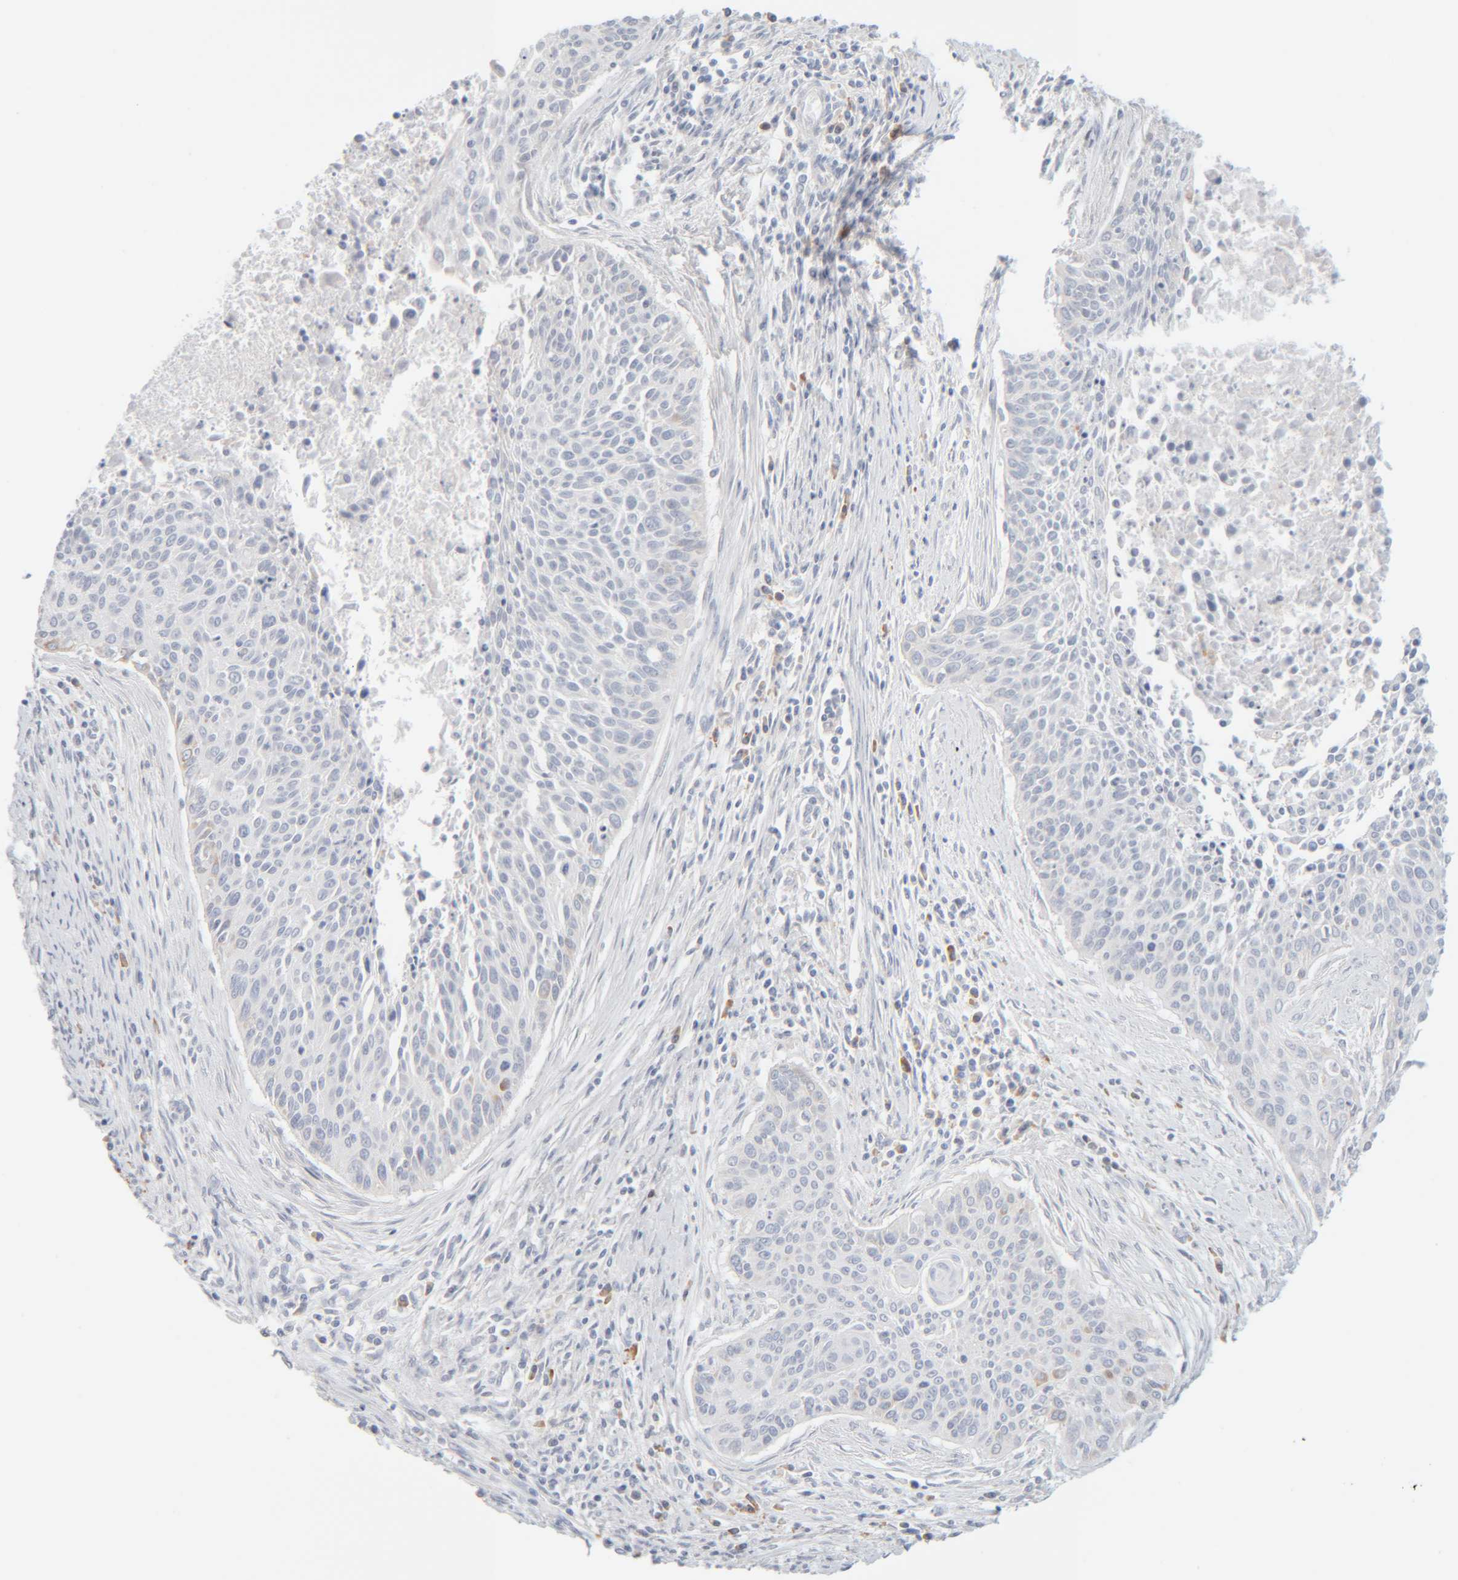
{"staining": {"intensity": "negative", "quantity": "none", "location": "none"}, "tissue": "cervical cancer", "cell_type": "Tumor cells", "image_type": "cancer", "snomed": [{"axis": "morphology", "description": "Squamous cell carcinoma, NOS"}, {"axis": "topography", "description": "Cervix"}], "caption": "Immunohistochemical staining of human cervical squamous cell carcinoma demonstrates no significant expression in tumor cells. (DAB (3,3'-diaminobenzidine) immunohistochemistry (IHC), high magnification).", "gene": "RIDA", "patient": {"sex": "female", "age": 55}}